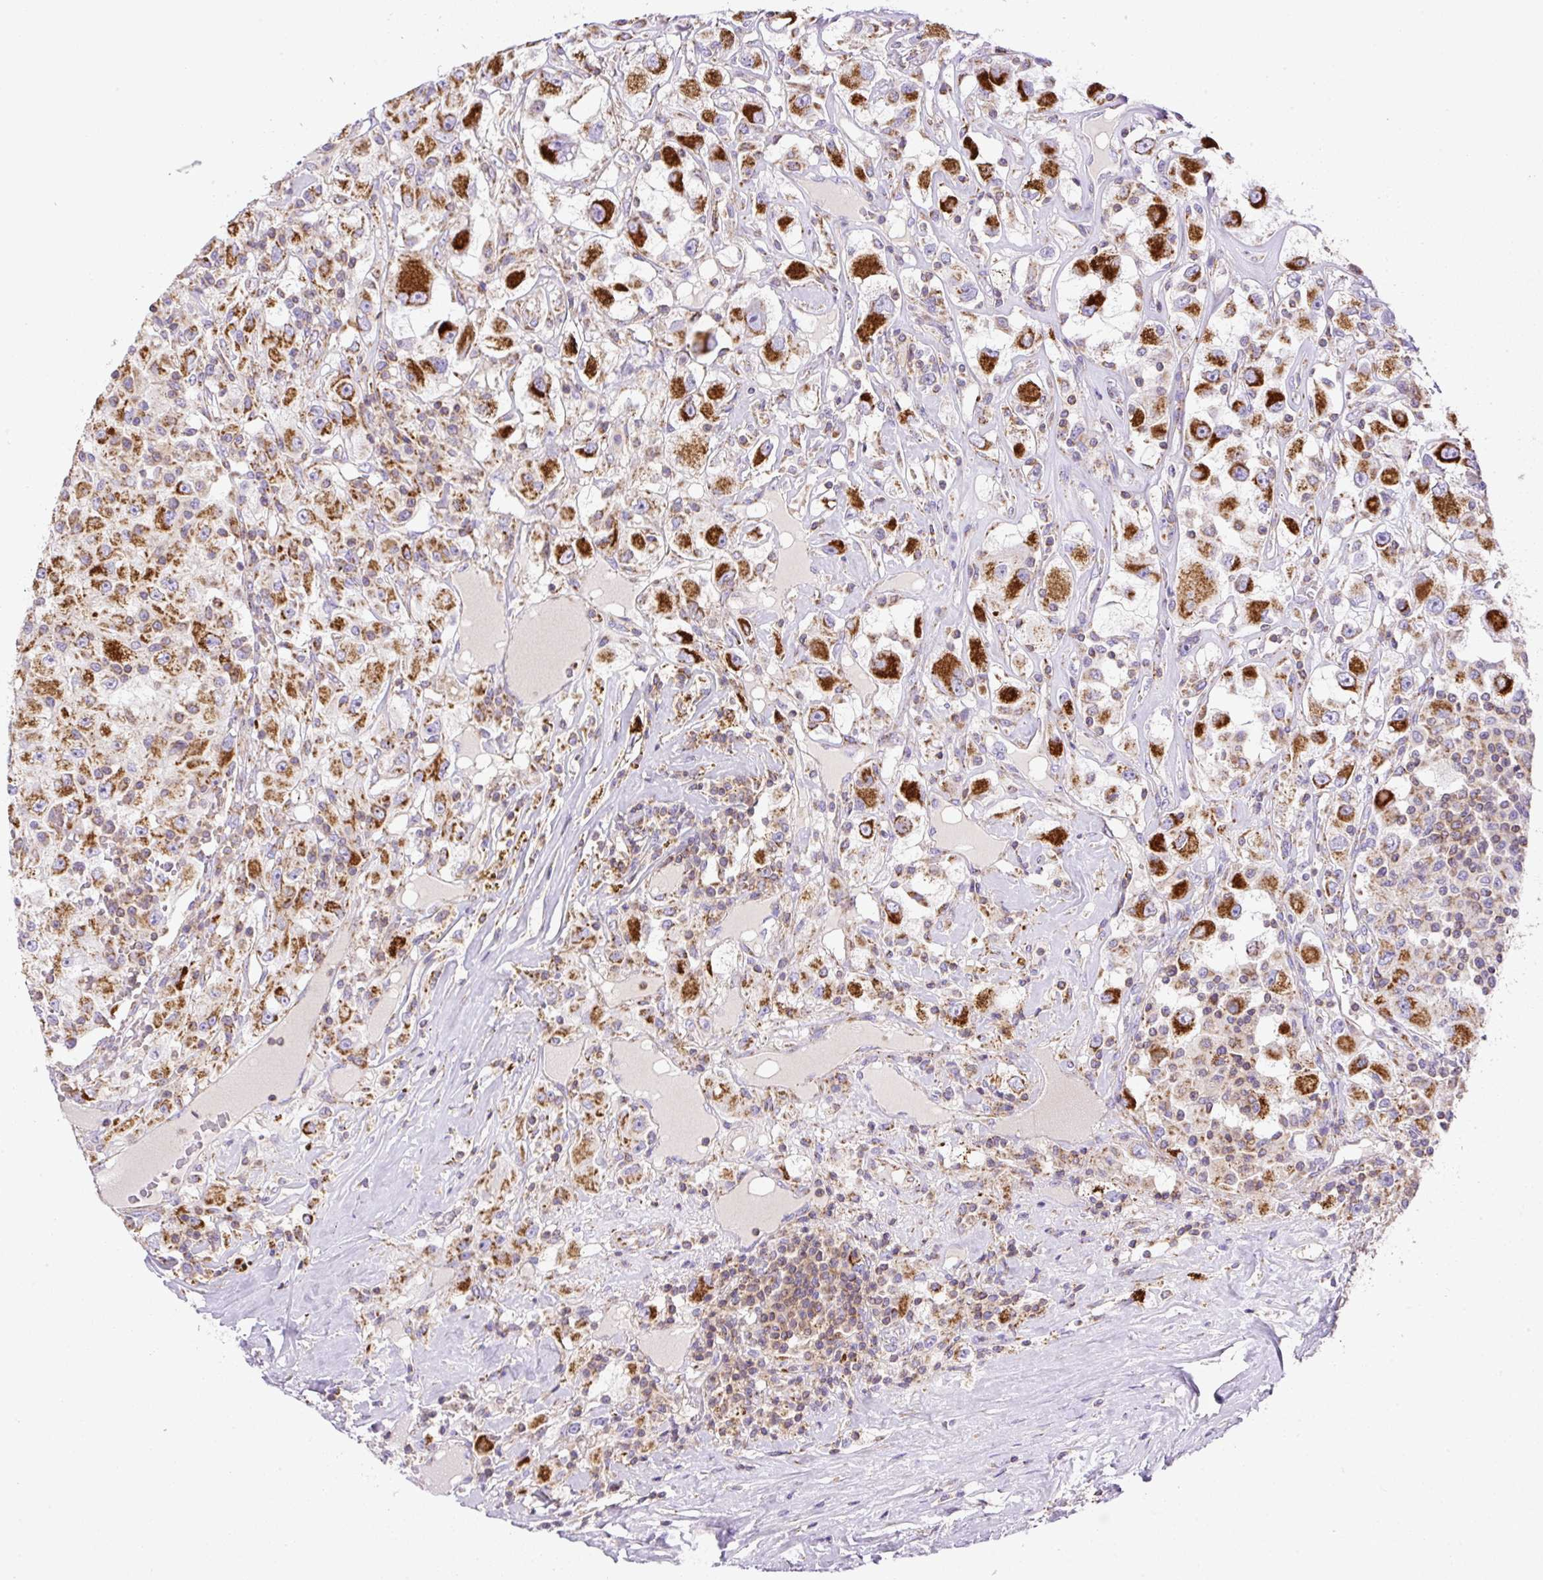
{"staining": {"intensity": "strong", "quantity": "25%-75%", "location": "cytoplasmic/membranous"}, "tissue": "renal cancer", "cell_type": "Tumor cells", "image_type": "cancer", "snomed": [{"axis": "morphology", "description": "Adenocarcinoma, NOS"}, {"axis": "topography", "description": "Kidney"}], "caption": "This is an image of immunohistochemistry staining of renal cancer, which shows strong positivity in the cytoplasmic/membranous of tumor cells.", "gene": "NF1", "patient": {"sex": "female", "age": 67}}